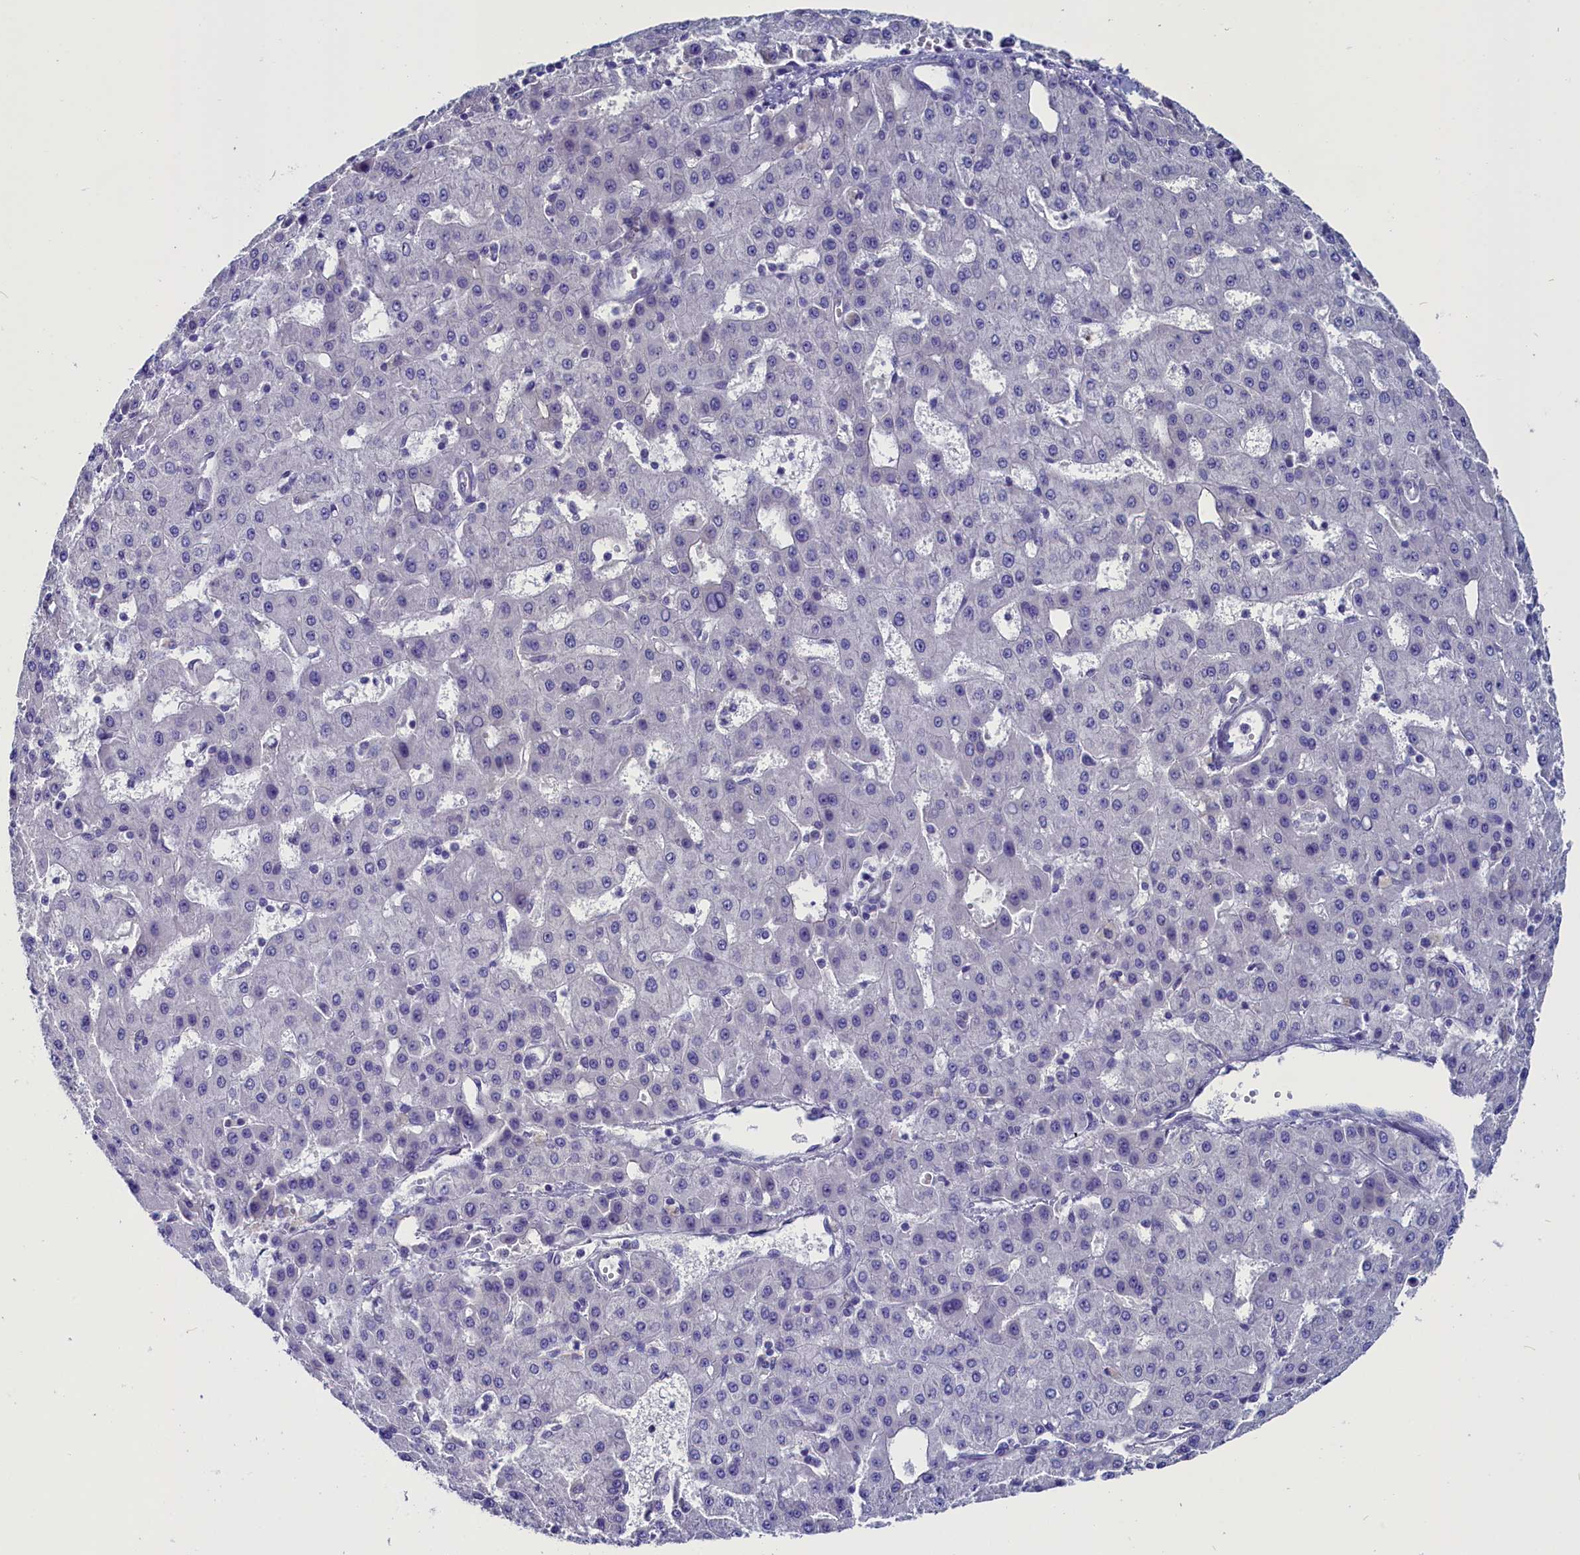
{"staining": {"intensity": "negative", "quantity": "none", "location": "none"}, "tissue": "liver cancer", "cell_type": "Tumor cells", "image_type": "cancer", "snomed": [{"axis": "morphology", "description": "Carcinoma, Hepatocellular, NOS"}, {"axis": "topography", "description": "Liver"}], "caption": "The IHC image has no significant staining in tumor cells of liver cancer tissue. The staining was performed using DAB to visualize the protein expression in brown, while the nuclei were stained in blue with hematoxylin (Magnification: 20x).", "gene": "CIAPIN1", "patient": {"sex": "male", "age": 47}}